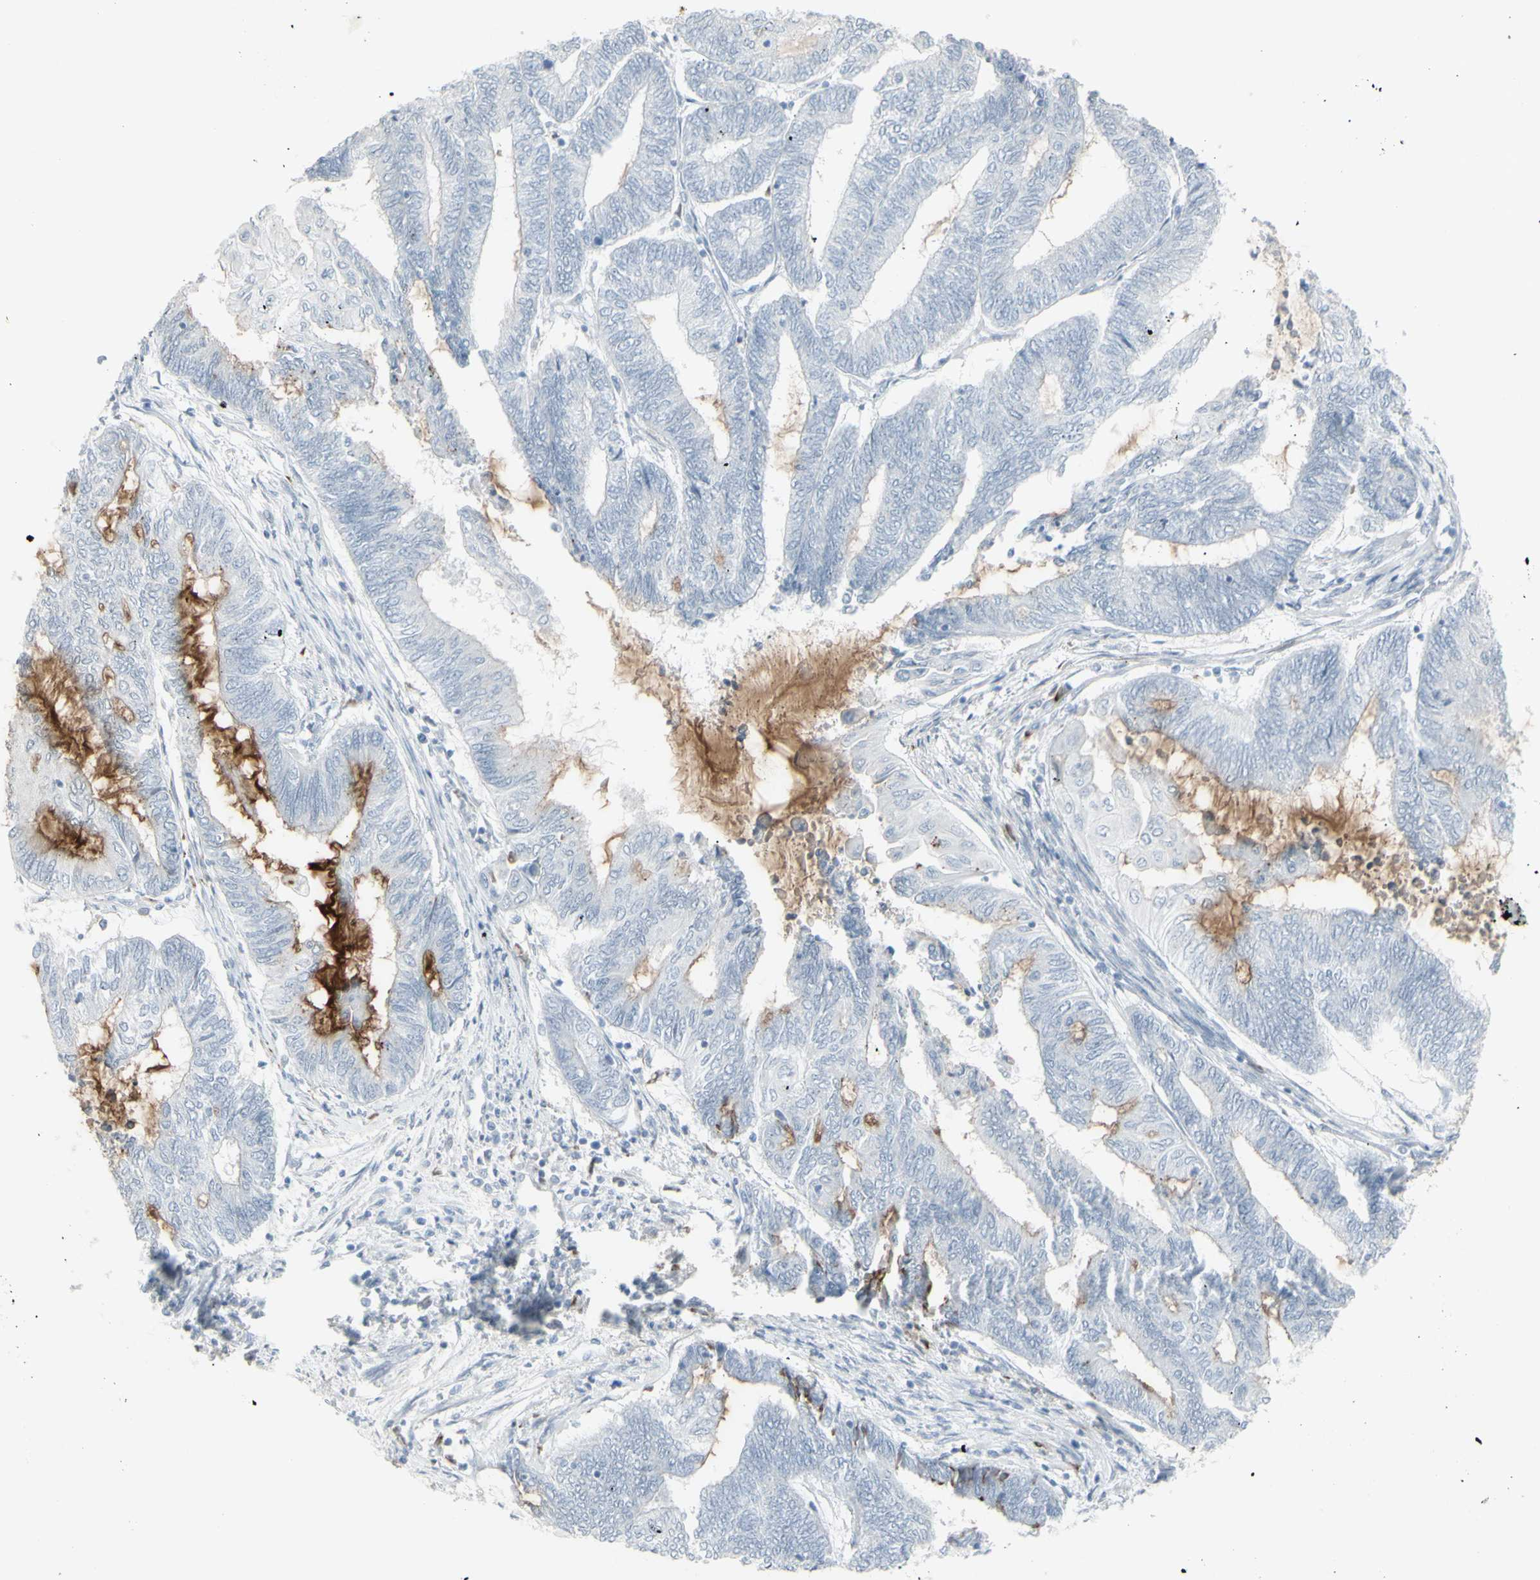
{"staining": {"intensity": "negative", "quantity": "none", "location": "none"}, "tissue": "endometrial cancer", "cell_type": "Tumor cells", "image_type": "cancer", "snomed": [{"axis": "morphology", "description": "Adenocarcinoma, NOS"}, {"axis": "topography", "description": "Uterus"}, {"axis": "topography", "description": "Endometrium"}], "caption": "High power microscopy photomicrograph of an immunohistochemistry photomicrograph of endometrial adenocarcinoma, revealing no significant positivity in tumor cells.", "gene": "YBX2", "patient": {"sex": "female", "age": 70}}